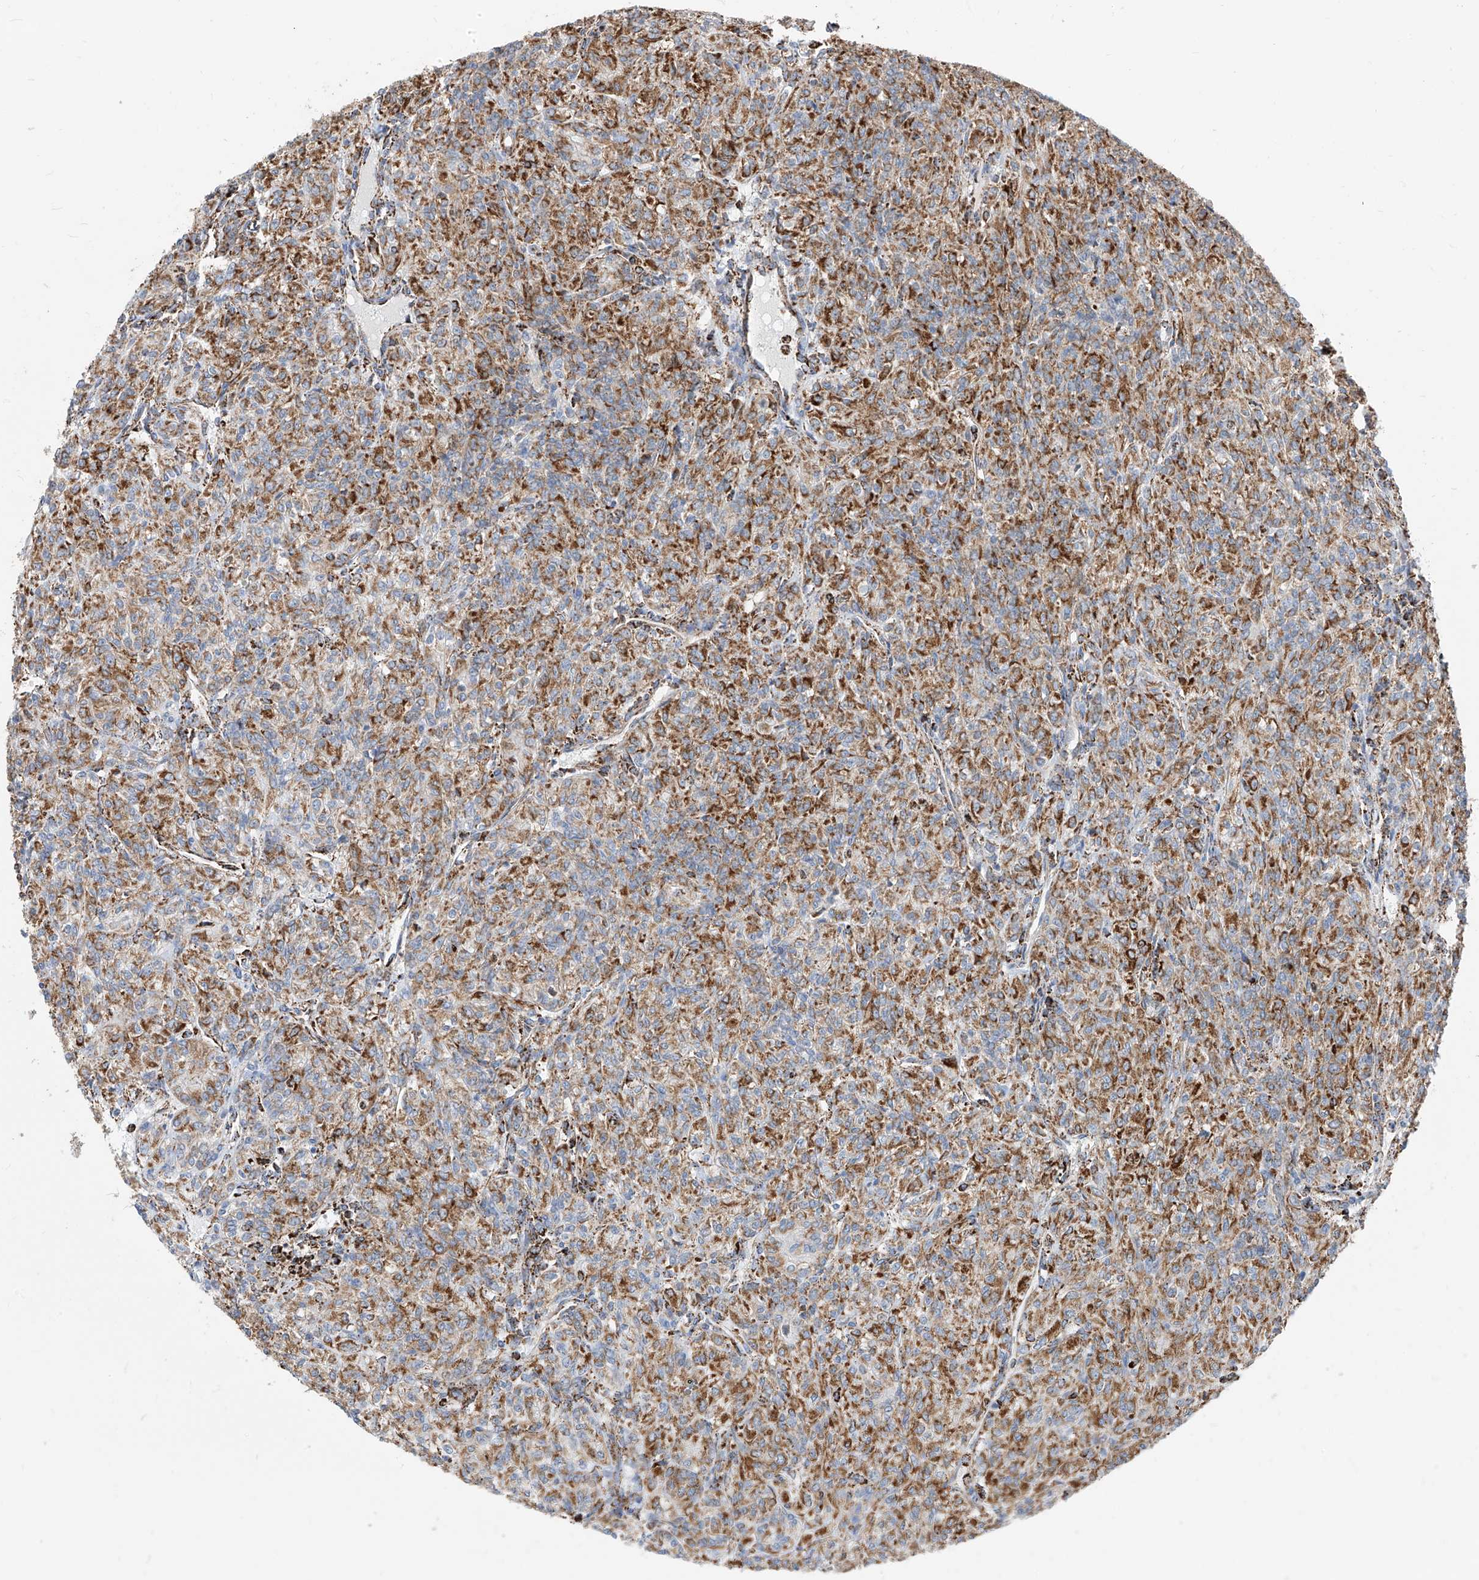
{"staining": {"intensity": "moderate", "quantity": "25%-75%", "location": "cytoplasmic/membranous"}, "tissue": "renal cancer", "cell_type": "Tumor cells", "image_type": "cancer", "snomed": [{"axis": "morphology", "description": "Adenocarcinoma, NOS"}, {"axis": "topography", "description": "Kidney"}], "caption": "Immunohistochemistry (DAB (3,3'-diaminobenzidine)) staining of adenocarcinoma (renal) demonstrates moderate cytoplasmic/membranous protein positivity in approximately 25%-75% of tumor cells.", "gene": "COX5B", "patient": {"sex": "male", "age": 77}}